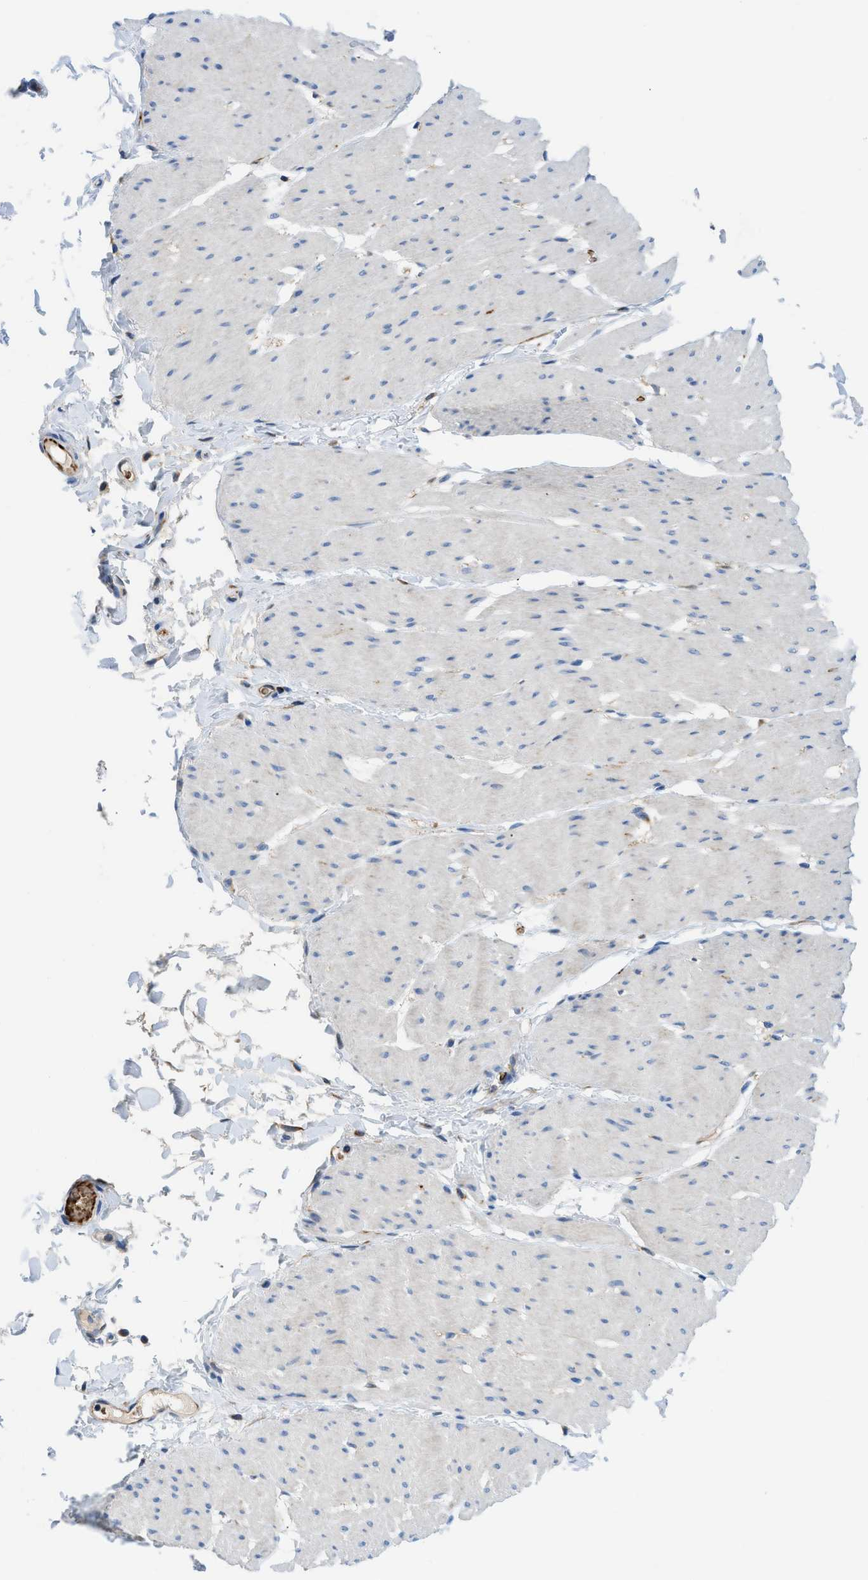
{"staining": {"intensity": "weak", "quantity": "<25%", "location": "cytoplasmic/membranous"}, "tissue": "smooth muscle", "cell_type": "Smooth muscle cells", "image_type": "normal", "snomed": [{"axis": "morphology", "description": "Normal tissue, NOS"}, {"axis": "topography", "description": "Smooth muscle"}, {"axis": "topography", "description": "Colon"}], "caption": "Smooth muscle was stained to show a protein in brown. There is no significant positivity in smooth muscle cells. Nuclei are stained in blue.", "gene": "ZNF831", "patient": {"sex": "male", "age": 67}}